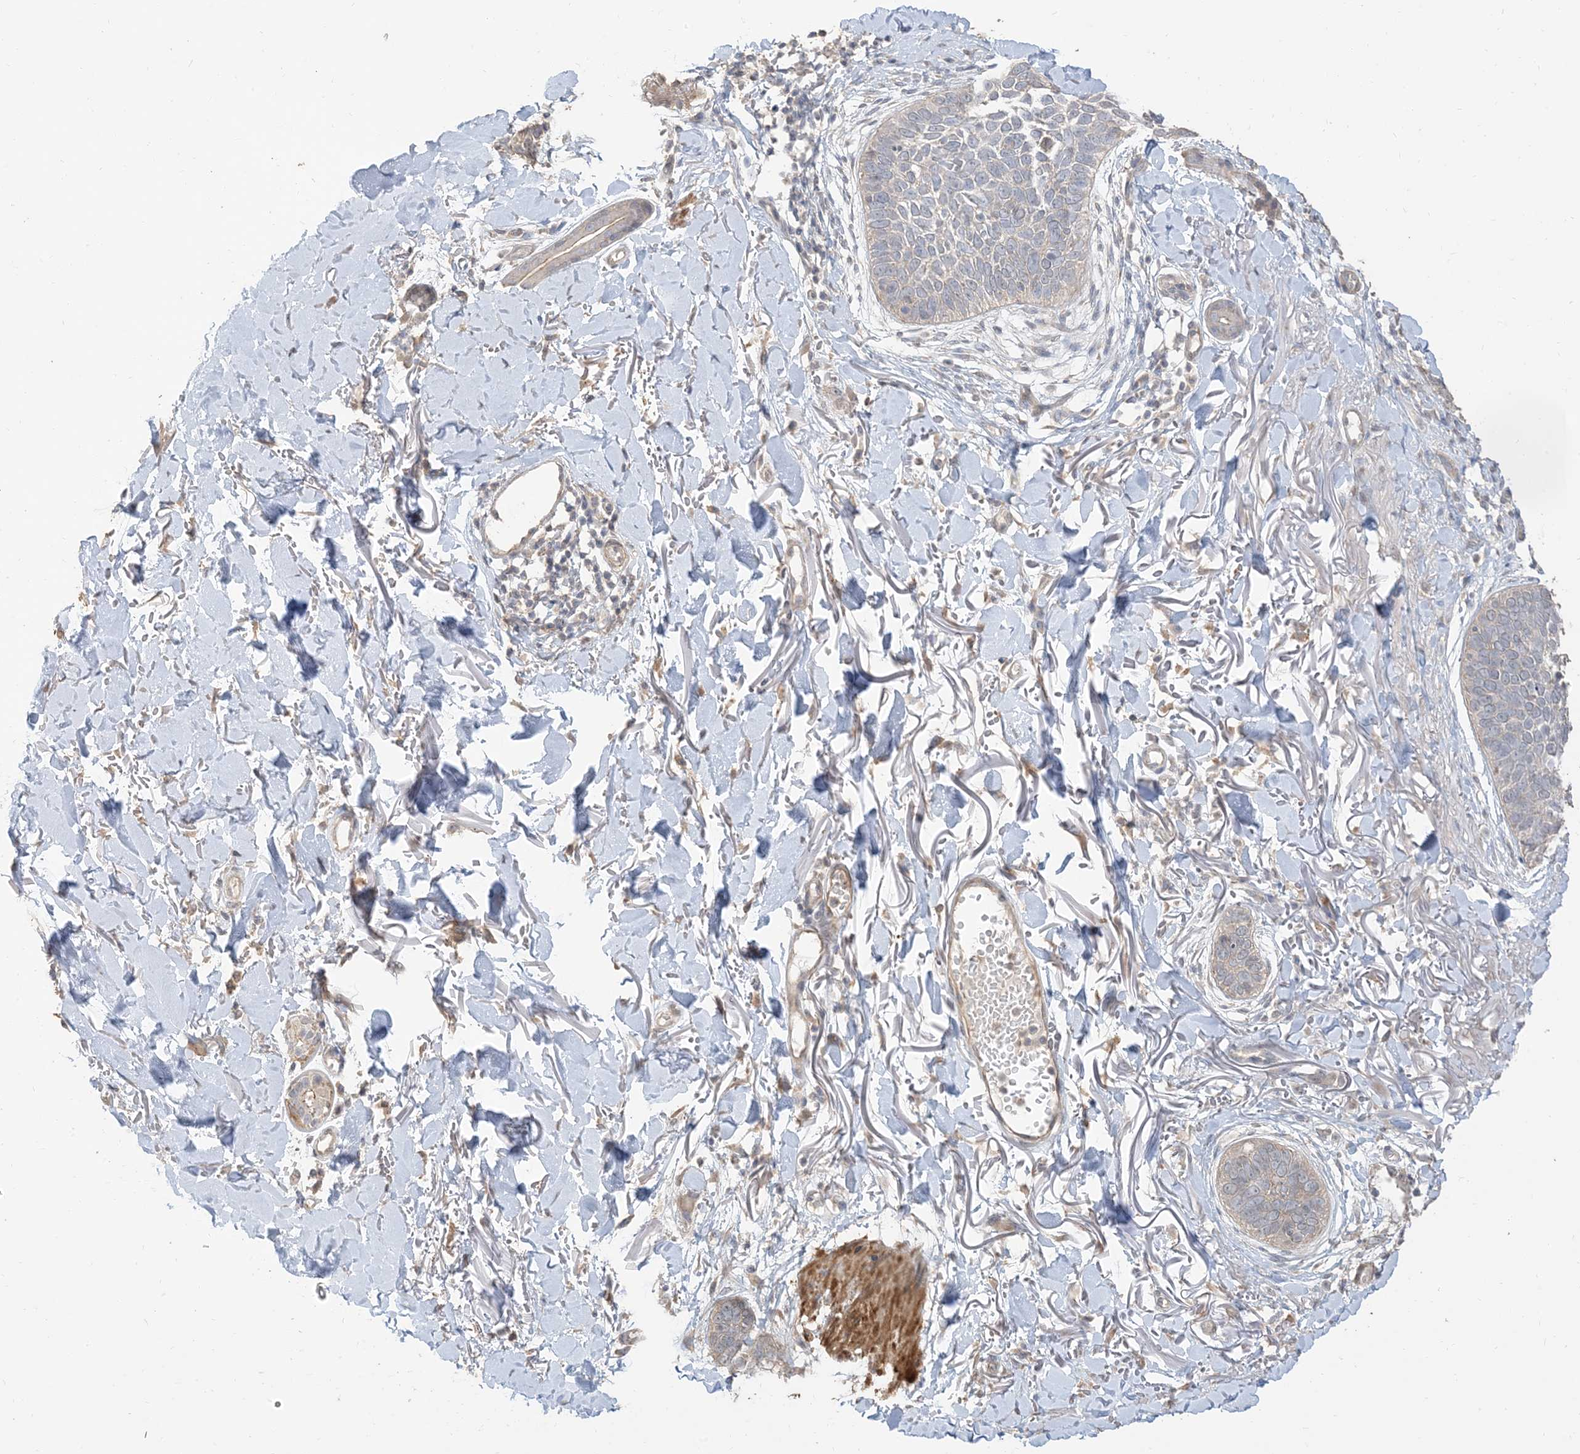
{"staining": {"intensity": "negative", "quantity": "none", "location": "none"}, "tissue": "skin cancer", "cell_type": "Tumor cells", "image_type": "cancer", "snomed": [{"axis": "morphology", "description": "Basal cell carcinoma"}, {"axis": "topography", "description": "Skin"}], "caption": "Tumor cells show no significant expression in skin cancer (basal cell carcinoma).", "gene": "RNF175", "patient": {"sex": "male", "age": 85}}